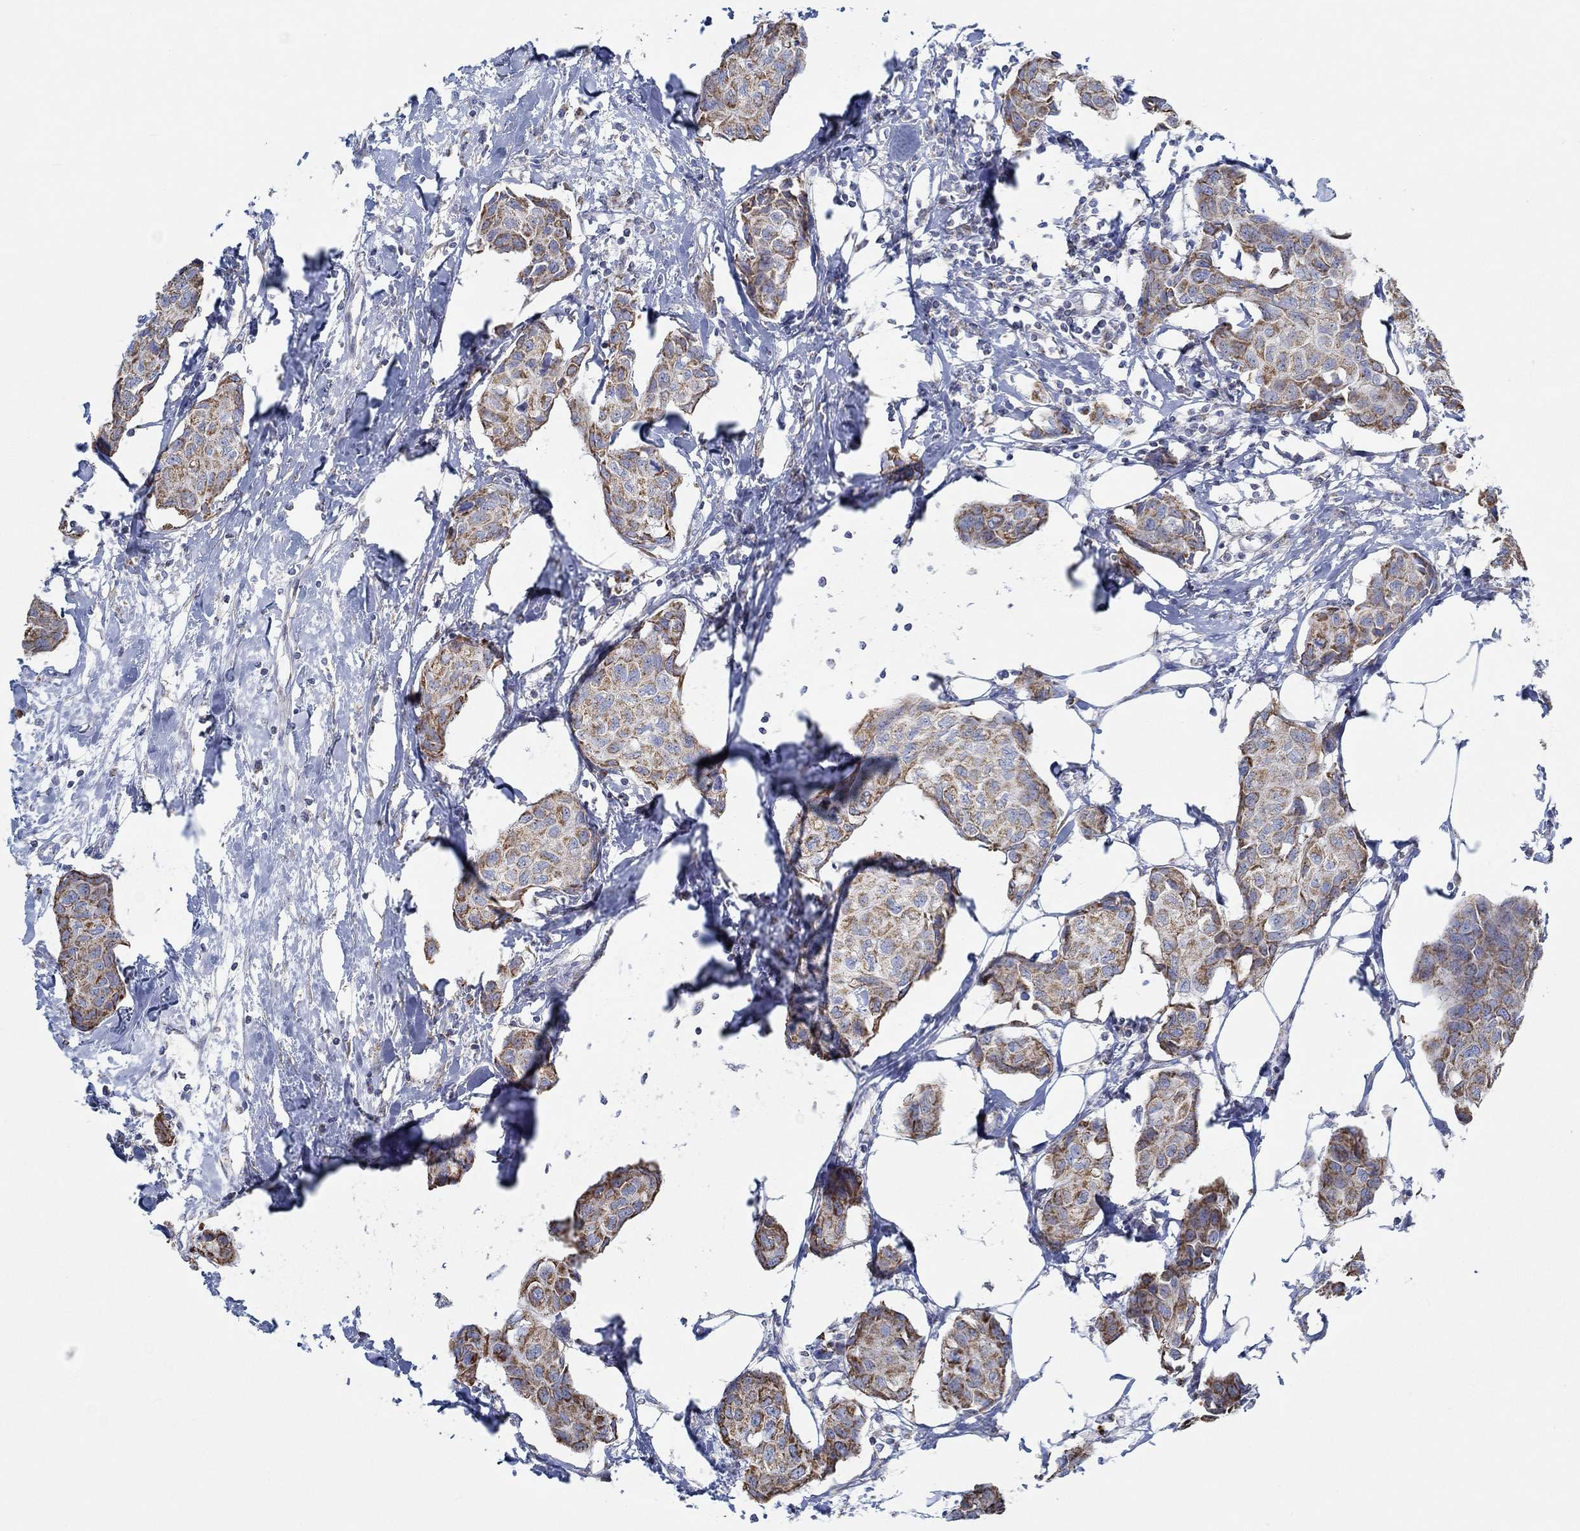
{"staining": {"intensity": "strong", "quantity": "25%-75%", "location": "cytoplasmic/membranous"}, "tissue": "breast cancer", "cell_type": "Tumor cells", "image_type": "cancer", "snomed": [{"axis": "morphology", "description": "Duct carcinoma"}, {"axis": "topography", "description": "Breast"}], "caption": "Protein expression analysis of breast invasive ductal carcinoma reveals strong cytoplasmic/membranous expression in about 25%-75% of tumor cells. (Brightfield microscopy of DAB IHC at high magnification).", "gene": "GLOD5", "patient": {"sex": "female", "age": 80}}